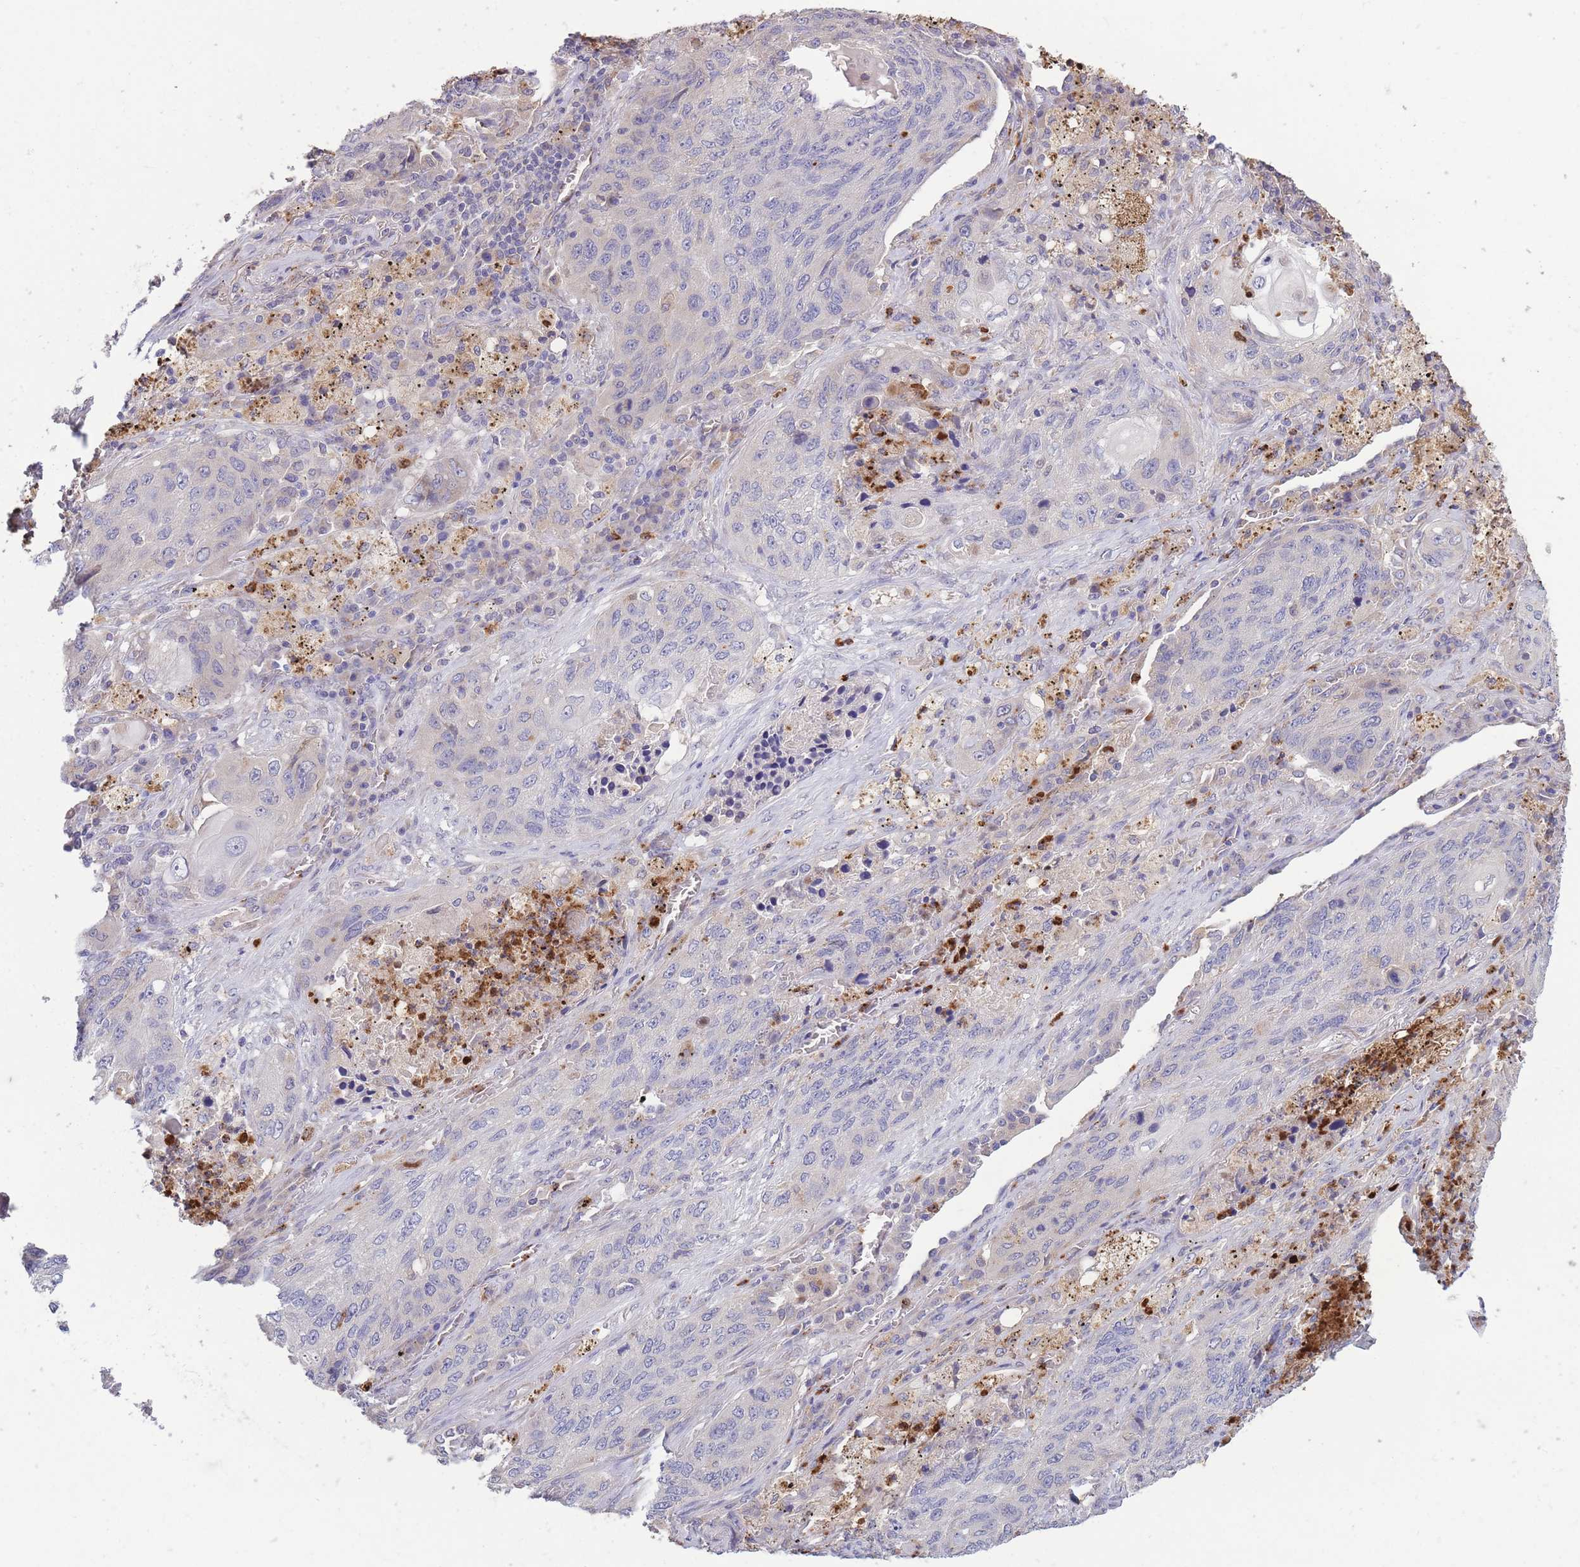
{"staining": {"intensity": "negative", "quantity": "none", "location": "none"}, "tissue": "lung cancer", "cell_type": "Tumor cells", "image_type": "cancer", "snomed": [{"axis": "morphology", "description": "Squamous cell carcinoma, NOS"}, {"axis": "topography", "description": "Lung"}], "caption": "Immunohistochemistry (IHC) histopathology image of neoplastic tissue: human lung squamous cell carcinoma stained with DAB shows no significant protein staining in tumor cells.", "gene": "CENPM", "patient": {"sex": "female", "age": 63}}